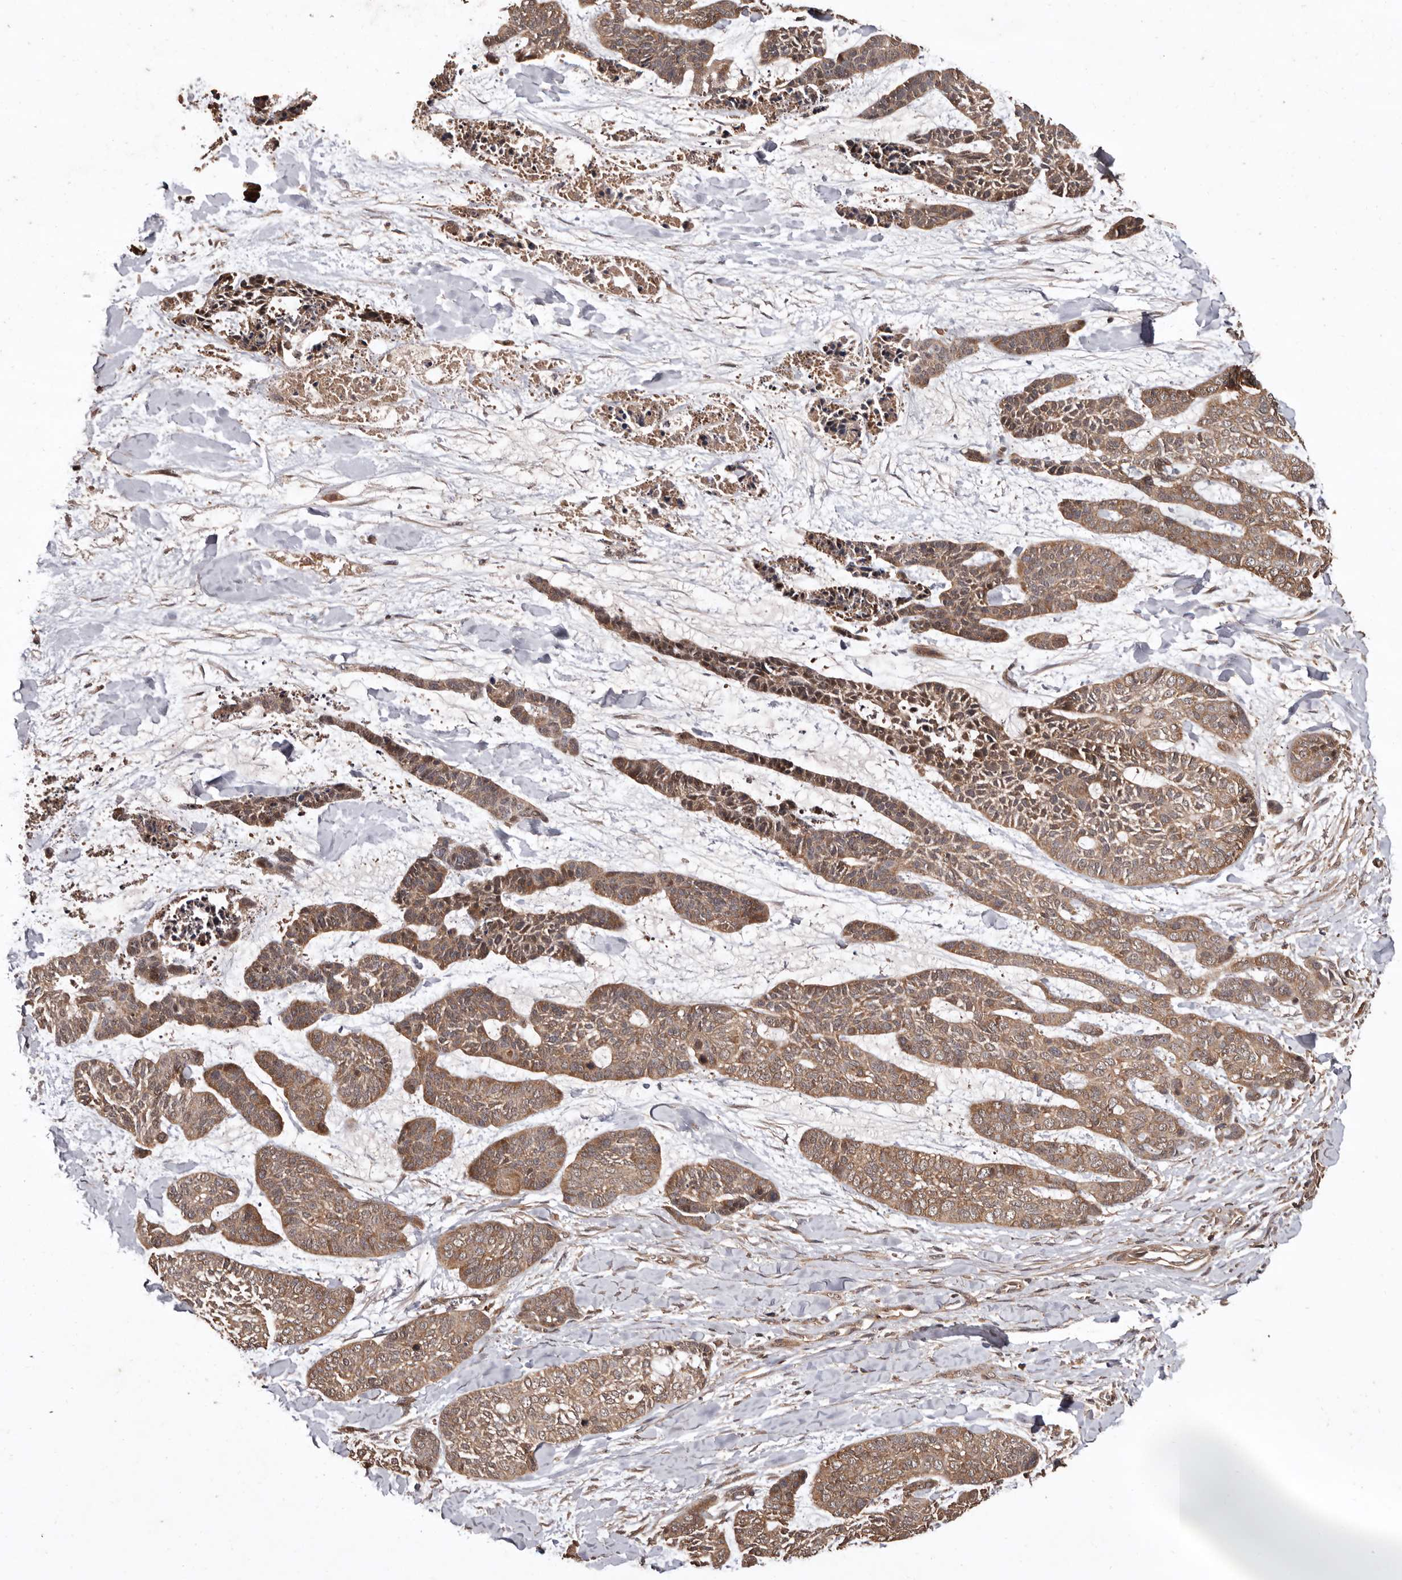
{"staining": {"intensity": "moderate", "quantity": ">75%", "location": "cytoplasmic/membranous"}, "tissue": "skin cancer", "cell_type": "Tumor cells", "image_type": "cancer", "snomed": [{"axis": "morphology", "description": "Basal cell carcinoma"}, {"axis": "topography", "description": "Skin"}], "caption": "Basal cell carcinoma (skin) stained with a brown dye shows moderate cytoplasmic/membranous positive expression in approximately >75% of tumor cells.", "gene": "RWDD1", "patient": {"sex": "female", "age": 64}}